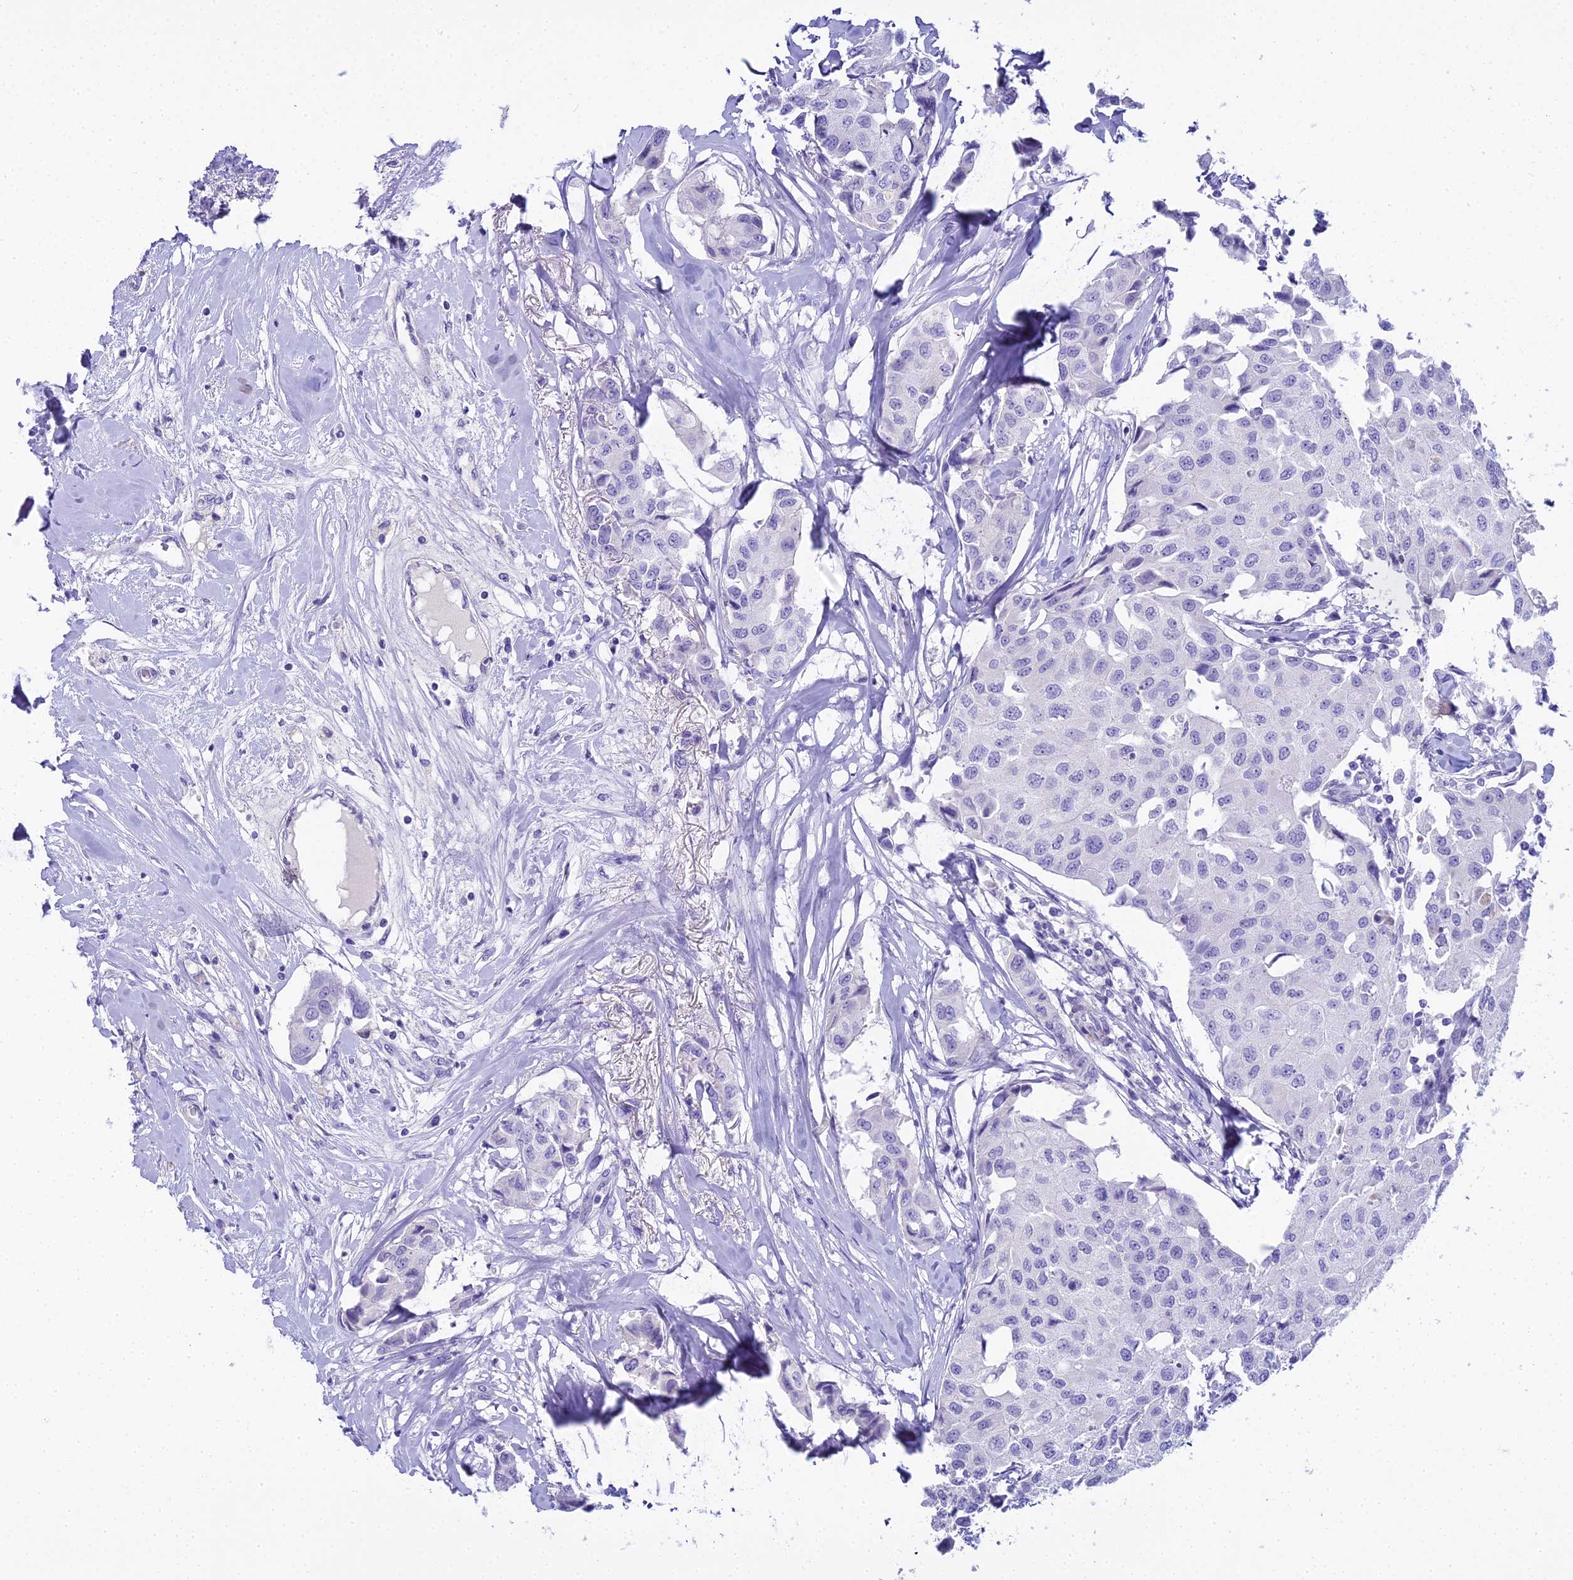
{"staining": {"intensity": "negative", "quantity": "none", "location": "none"}, "tissue": "breast cancer", "cell_type": "Tumor cells", "image_type": "cancer", "snomed": [{"axis": "morphology", "description": "Duct carcinoma"}, {"axis": "topography", "description": "Breast"}], "caption": "Human breast cancer stained for a protein using immunohistochemistry shows no positivity in tumor cells.", "gene": "UNC80", "patient": {"sex": "female", "age": 80}}